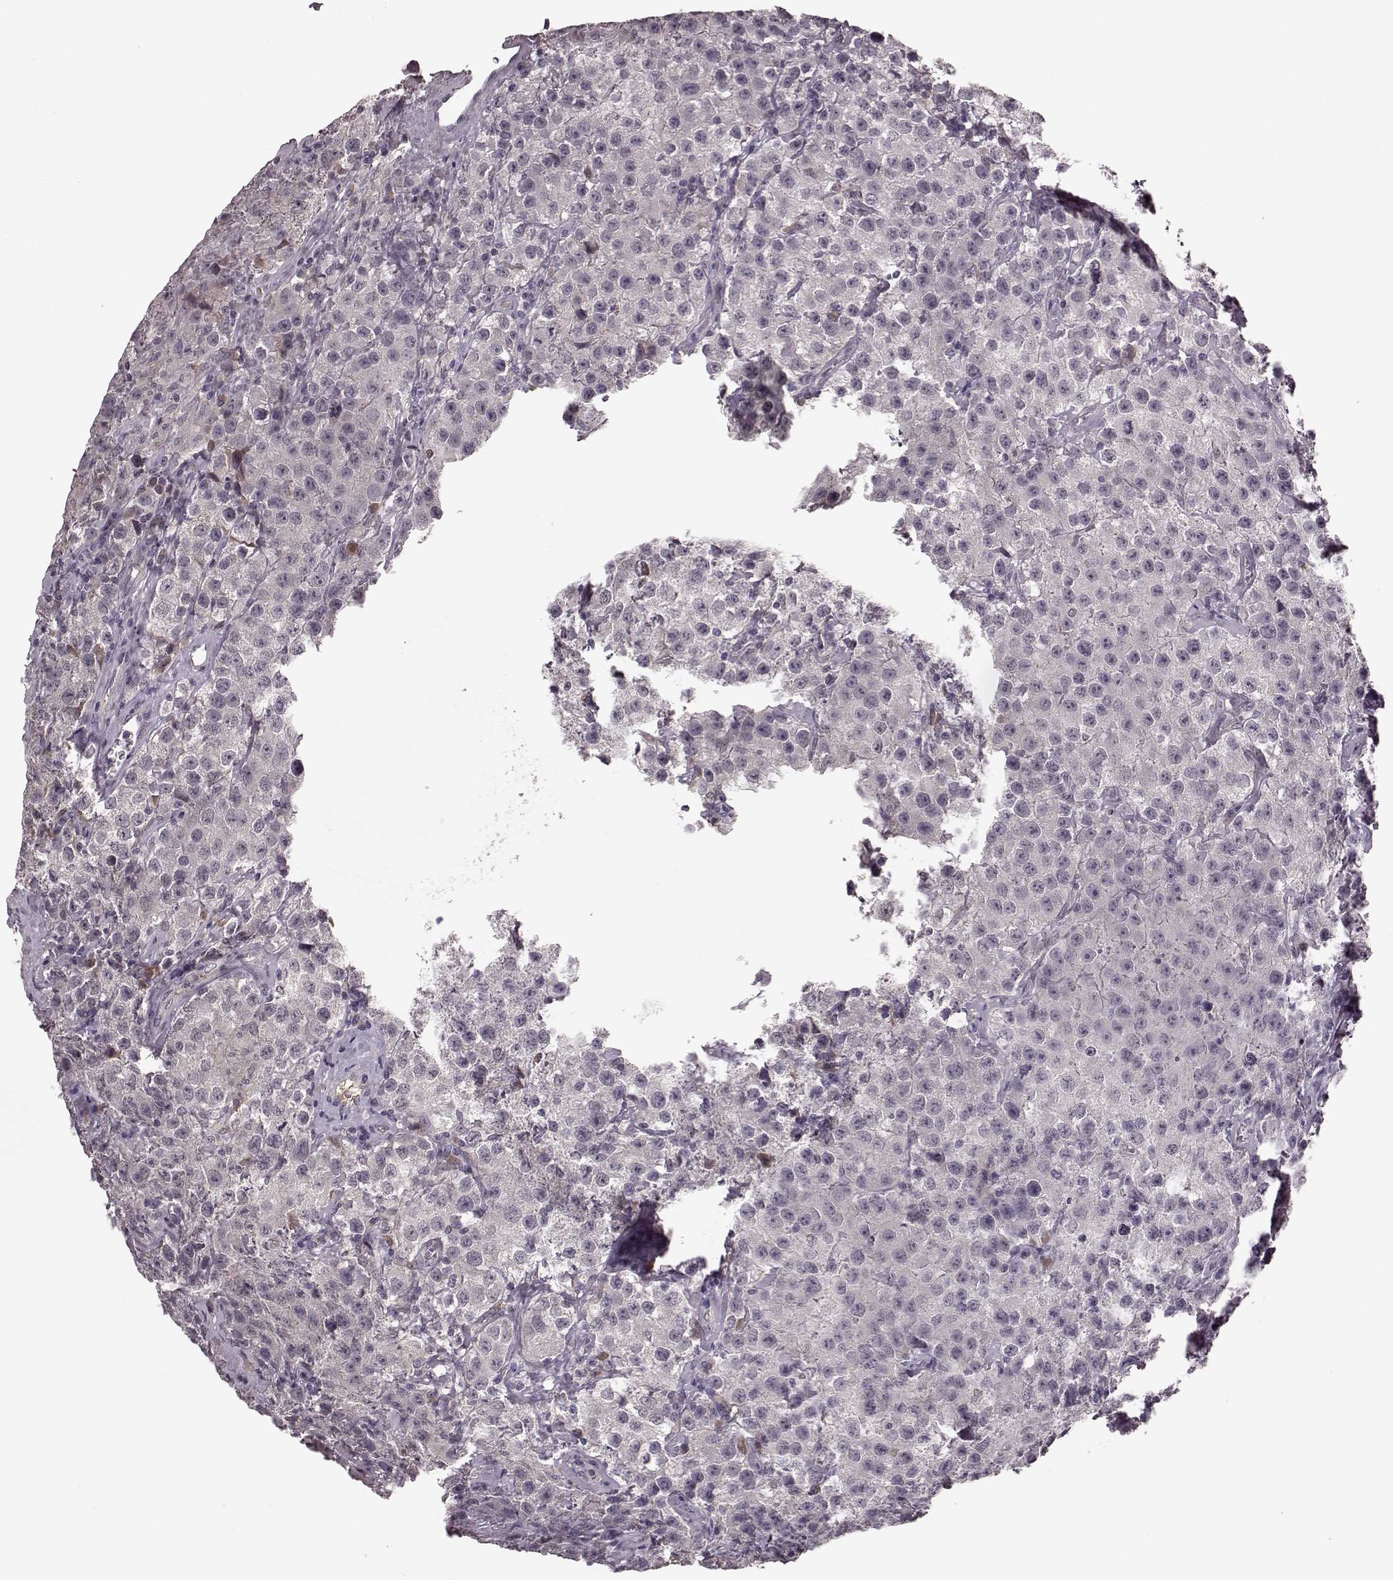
{"staining": {"intensity": "negative", "quantity": "none", "location": "none"}, "tissue": "testis cancer", "cell_type": "Tumor cells", "image_type": "cancer", "snomed": [{"axis": "morphology", "description": "Seminoma, NOS"}, {"axis": "topography", "description": "Testis"}], "caption": "Human testis cancer (seminoma) stained for a protein using immunohistochemistry shows no expression in tumor cells.", "gene": "NRL", "patient": {"sex": "male", "age": 52}}